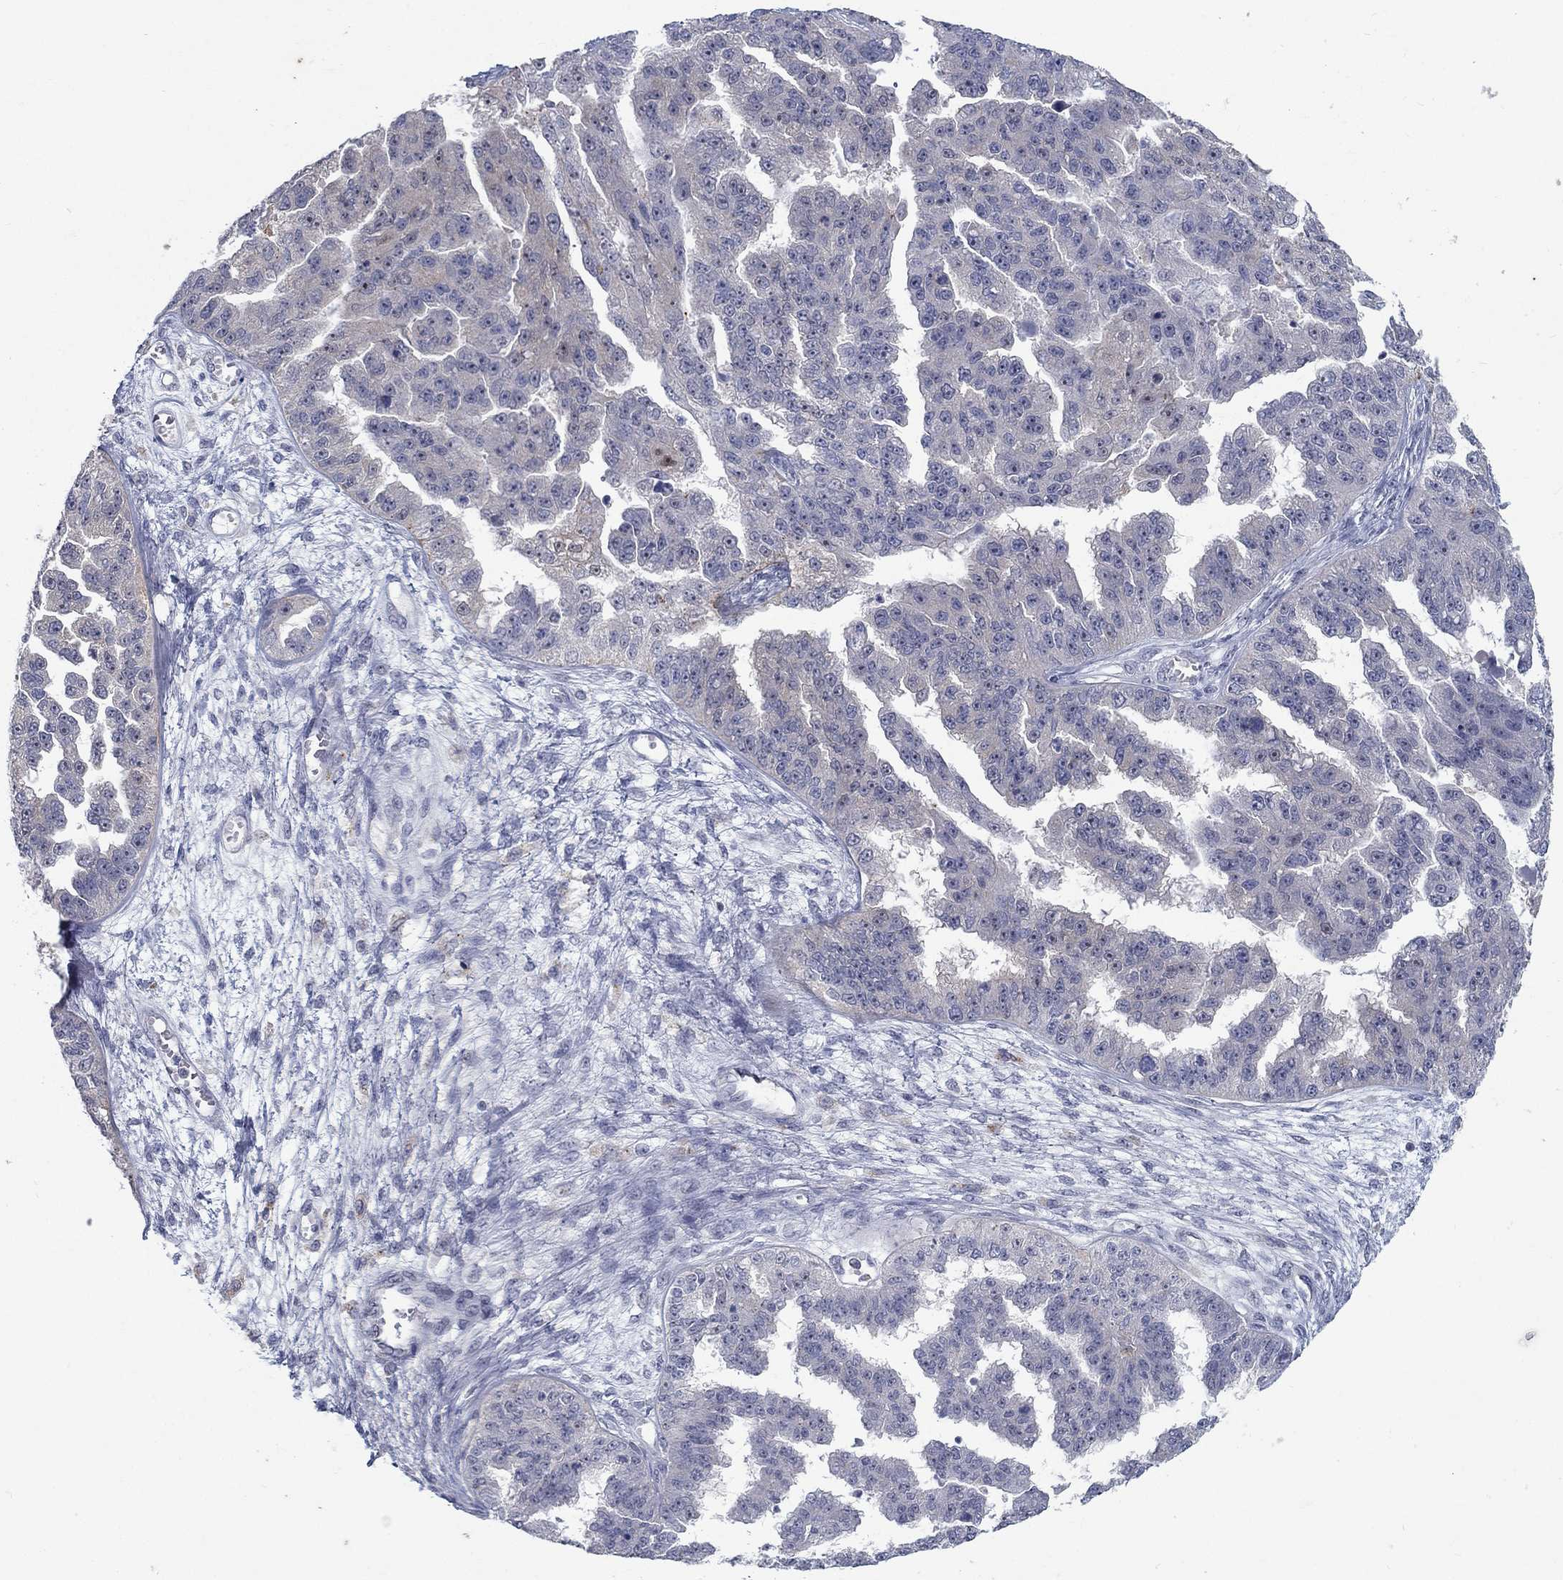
{"staining": {"intensity": "strong", "quantity": "<25%", "location": "cytoplasmic/membranous"}, "tissue": "ovarian cancer", "cell_type": "Tumor cells", "image_type": "cancer", "snomed": [{"axis": "morphology", "description": "Cystadenocarcinoma, serous, NOS"}, {"axis": "topography", "description": "Ovary"}], "caption": "DAB (3,3'-diaminobenzidine) immunohistochemical staining of serous cystadenocarcinoma (ovarian) exhibits strong cytoplasmic/membranous protein expression in about <25% of tumor cells.", "gene": "MTSS2", "patient": {"sex": "female", "age": 58}}